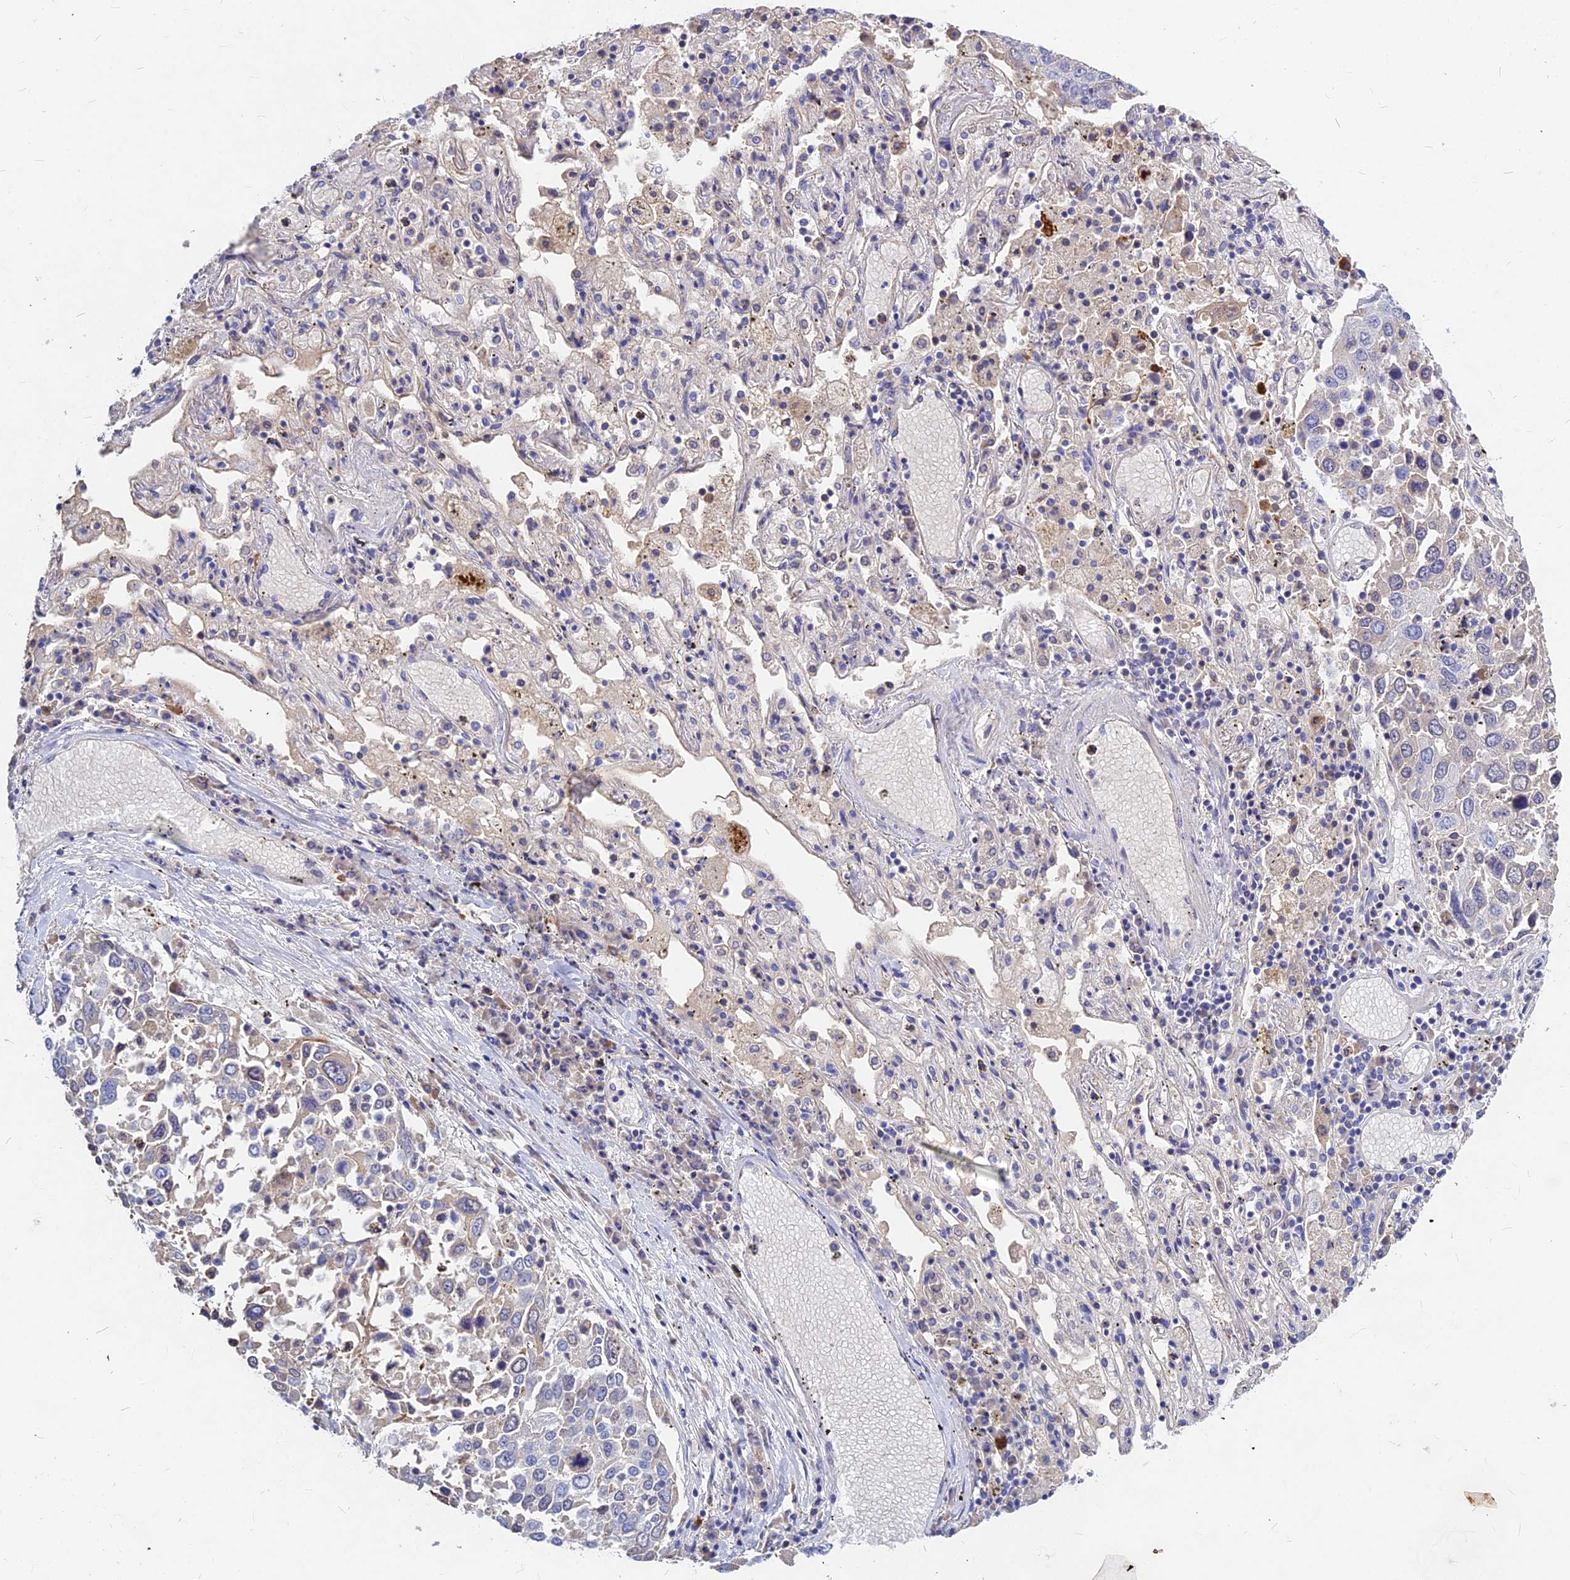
{"staining": {"intensity": "negative", "quantity": "none", "location": "none"}, "tissue": "lung cancer", "cell_type": "Tumor cells", "image_type": "cancer", "snomed": [{"axis": "morphology", "description": "Squamous cell carcinoma, NOS"}, {"axis": "topography", "description": "Lung"}], "caption": "A micrograph of lung squamous cell carcinoma stained for a protein shows no brown staining in tumor cells. (DAB (3,3'-diaminobenzidine) immunohistochemistry visualized using brightfield microscopy, high magnification).", "gene": "DMRTA1", "patient": {"sex": "male", "age": 65}}